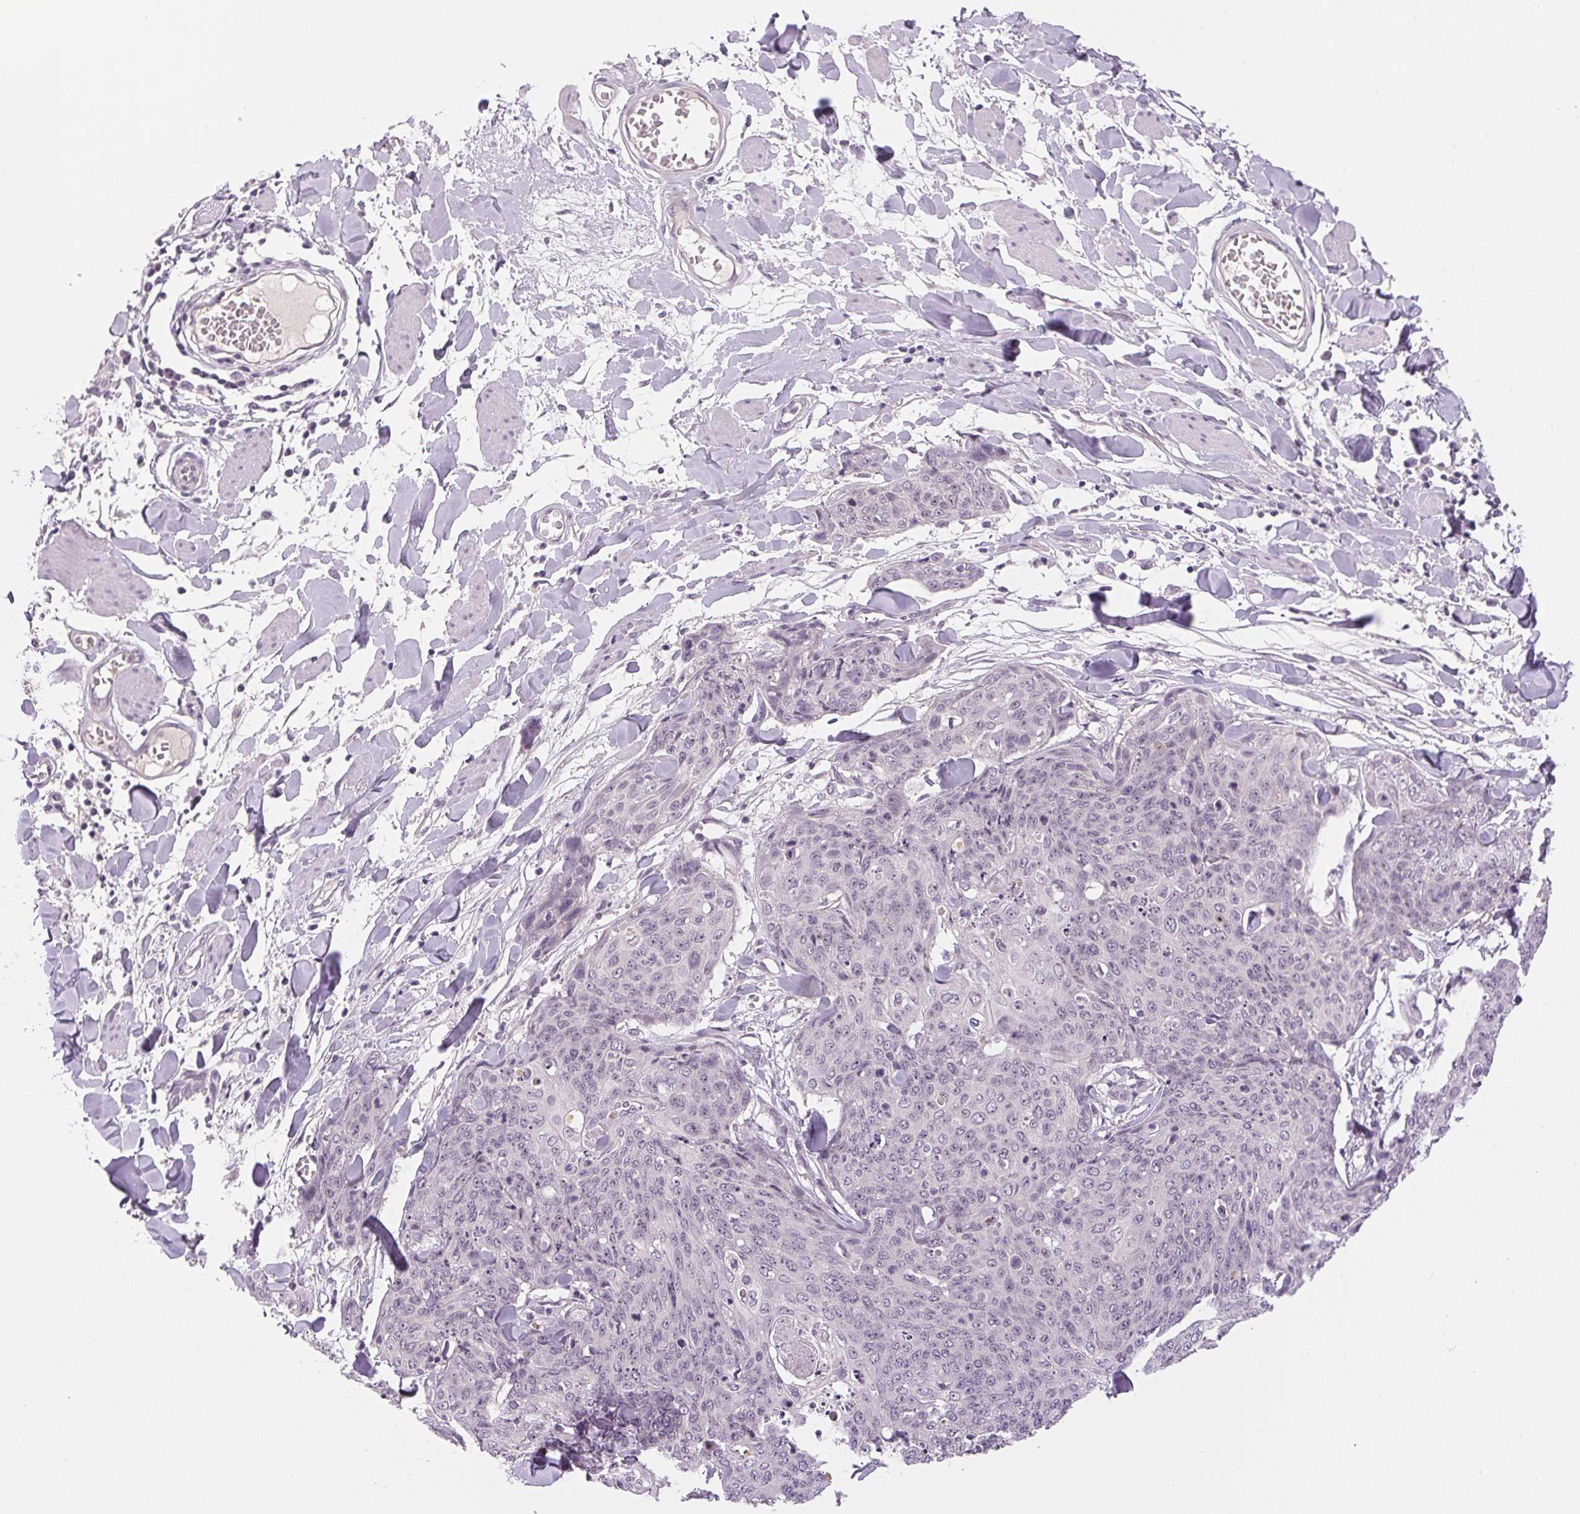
{"staining": {"intensity": "negative", "quantity": "none", "location": "none"}, "tissue": "skin cancer", "cell_type": "Tumor cells", "image_type": "cancer", "snomed": [{"axis": "morphology", "description": "Squamous cell carcinoma, NOS"}, {"axis": "topography", "description": "Skin"}, {"axis": "topography", "description": "Vulva"}], "caption": "Tumor cells are negative for protein expression in human squamous cell carcinoma (skin).", "gene": "SGF29", "patient": {"sex": "female", "age": 85}}